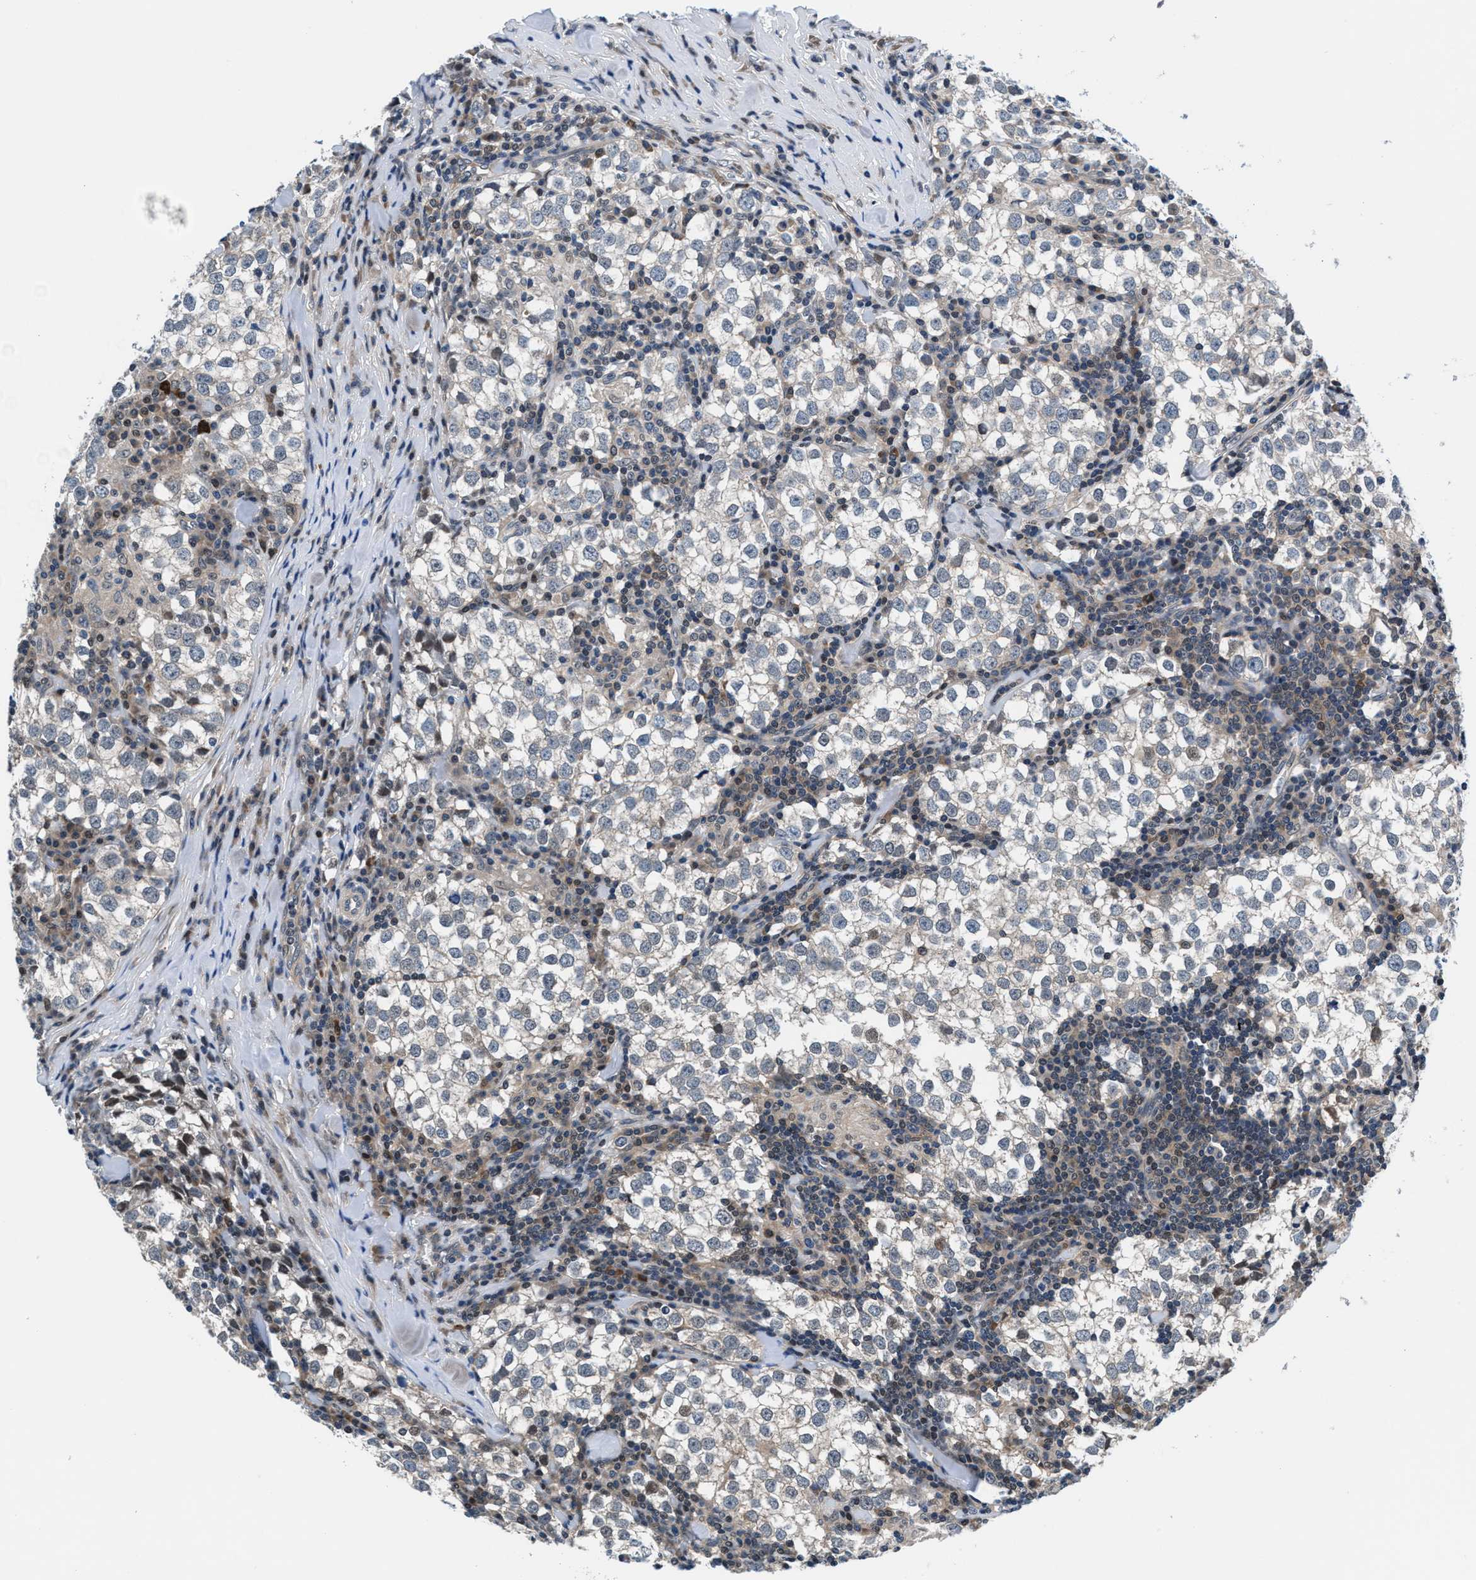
{"staining": {"intensity": "negative", "quantity": "none", "location": "none"}, "tissue": "testis cancer", "cell_type": "Tumor cells", "image_type": "cancer", "snomed": [{"axis": "morphology", "description": "Seminoma, NOS"}, {"axis": "morphology", "description": "Carcinoma, Embryonal, NOS"}, {"axis": "topography", "description": "Testis"}], "caption": "IHC of human testis cancer displays no expression in tumor cells.", "gene": "PRPSAP2", "patient": {"sex": "male", "age": 36}}